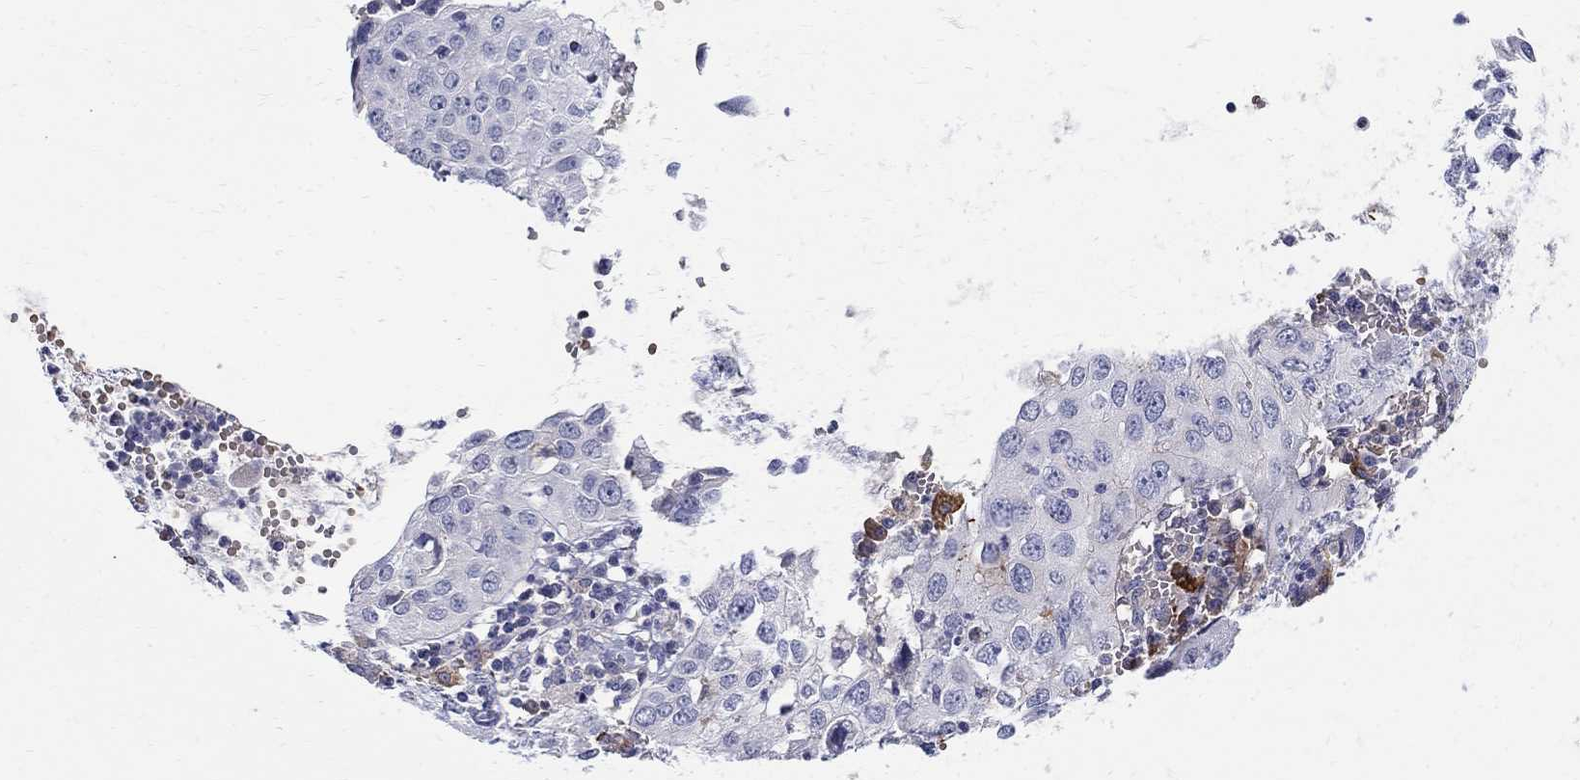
{"staining": {"intensity": "negative", "quantity": "none", "location": "none"}, "tissue": "cervical cancer", "cell_type": "Tumor cells", "image_type": "cancer", "snomed": [{"axis": "morphology", "description": "Squamous cell carcinoma, NOS"}, {"axis": "topography", "description": "Cervix"}], "caption": "Immunohistochemical staining of human cervical cancer exhibits no significant expression in tumor cells.", "gene": "AGER", "patient": {"sex": "female", "age": 24}}